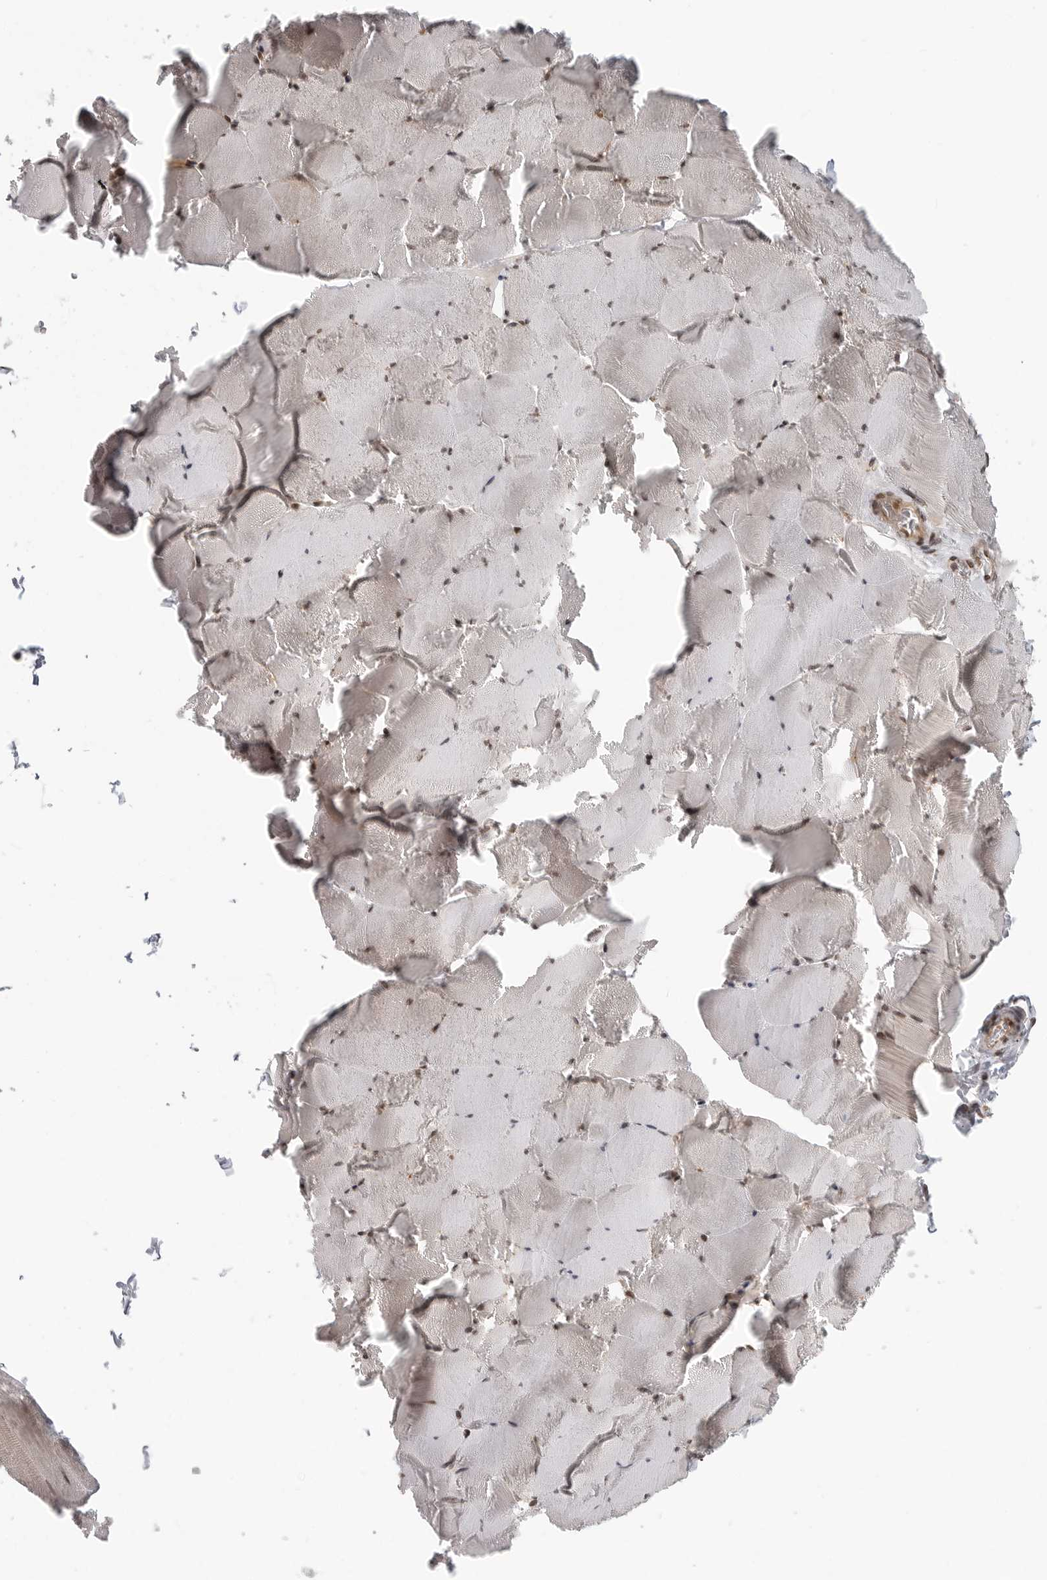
{"staining": {"intensity": "moderate", "quantity": "<25%", "location": "cytoplasmic/membranous,nuclear"}, "tissue": "skeletal muscle", "cell_type": "Myocytes", "image_type": "normal", "snomed": [{"axis": "morphology", "description": "Normal tissue, NOS"}, {"axis": "topography", "description": "Skeletal muscle"}], "caption": "Myocytes demonstrate low levels of moderate cytoplasmic/membranous,nuclear expression in about <25% of cells in benign human skeletal muscle. (brown staining indicates protein expression, while blue staining denotes nuclei).", "gene": "SZRD1", "patient": {"sex": "male", "age": 62}}